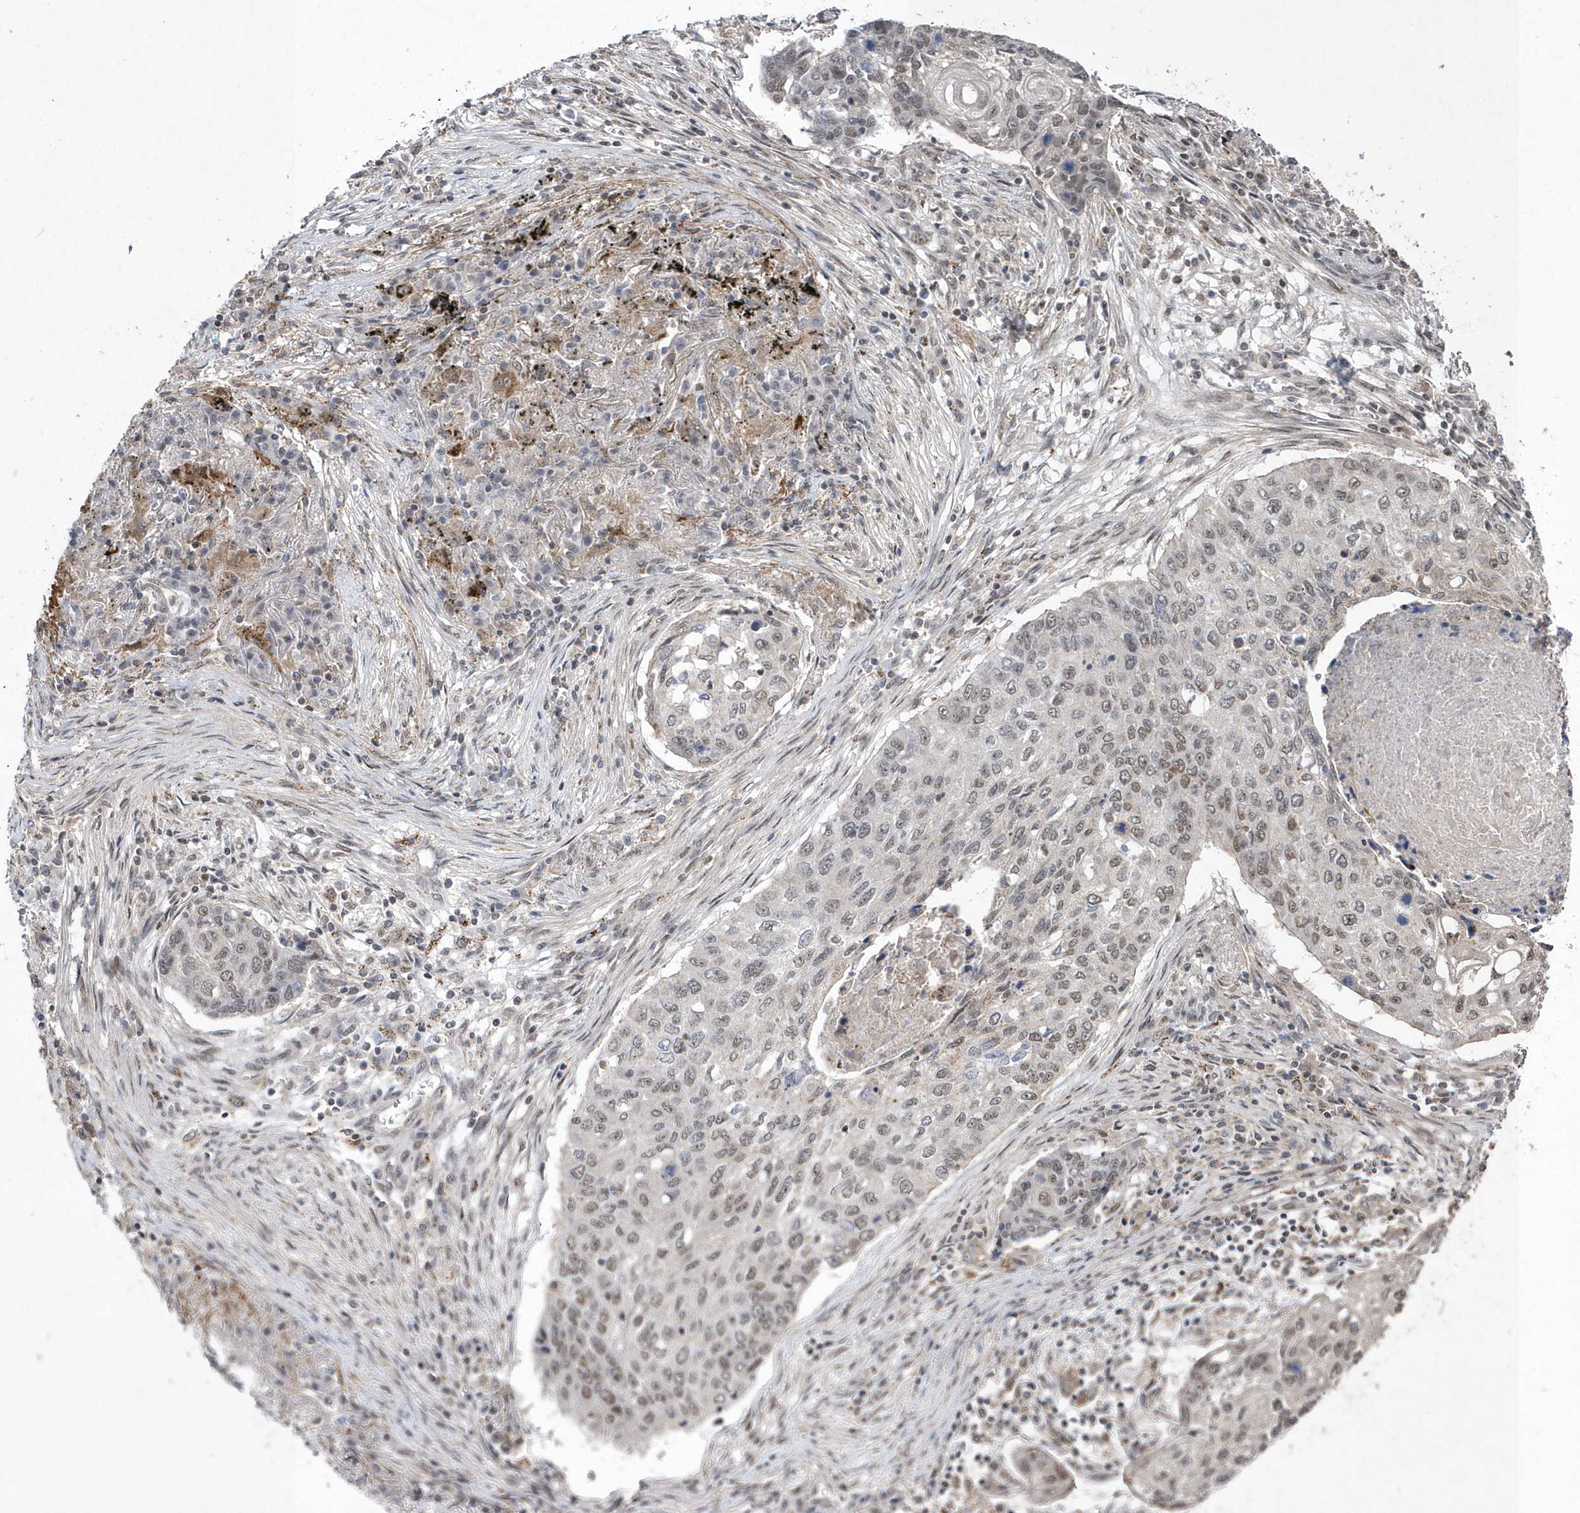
{"staining": {"intensity": "moderate", "quantity": ">75%", "location": "nuclear"}, "tissue": "lung cancer", "cell_type": "Tumor cells", "image_type": "cancer", "snomed": [{"axis": "morphology", "description": "Squamous cell carcinoma, NOS"}, {"axis": "topography", "description": "Lung"}], "caption": "Immunohistochemistry (IHC) histopathology image of squamous cell carcinoma (lung) stained for a protein (brown), which displays medium levels of moderate nuclear staining in about >75% of tumor cells.", "gene": "BOD1L1", "patient": {"sex": "female", "age": 63}}